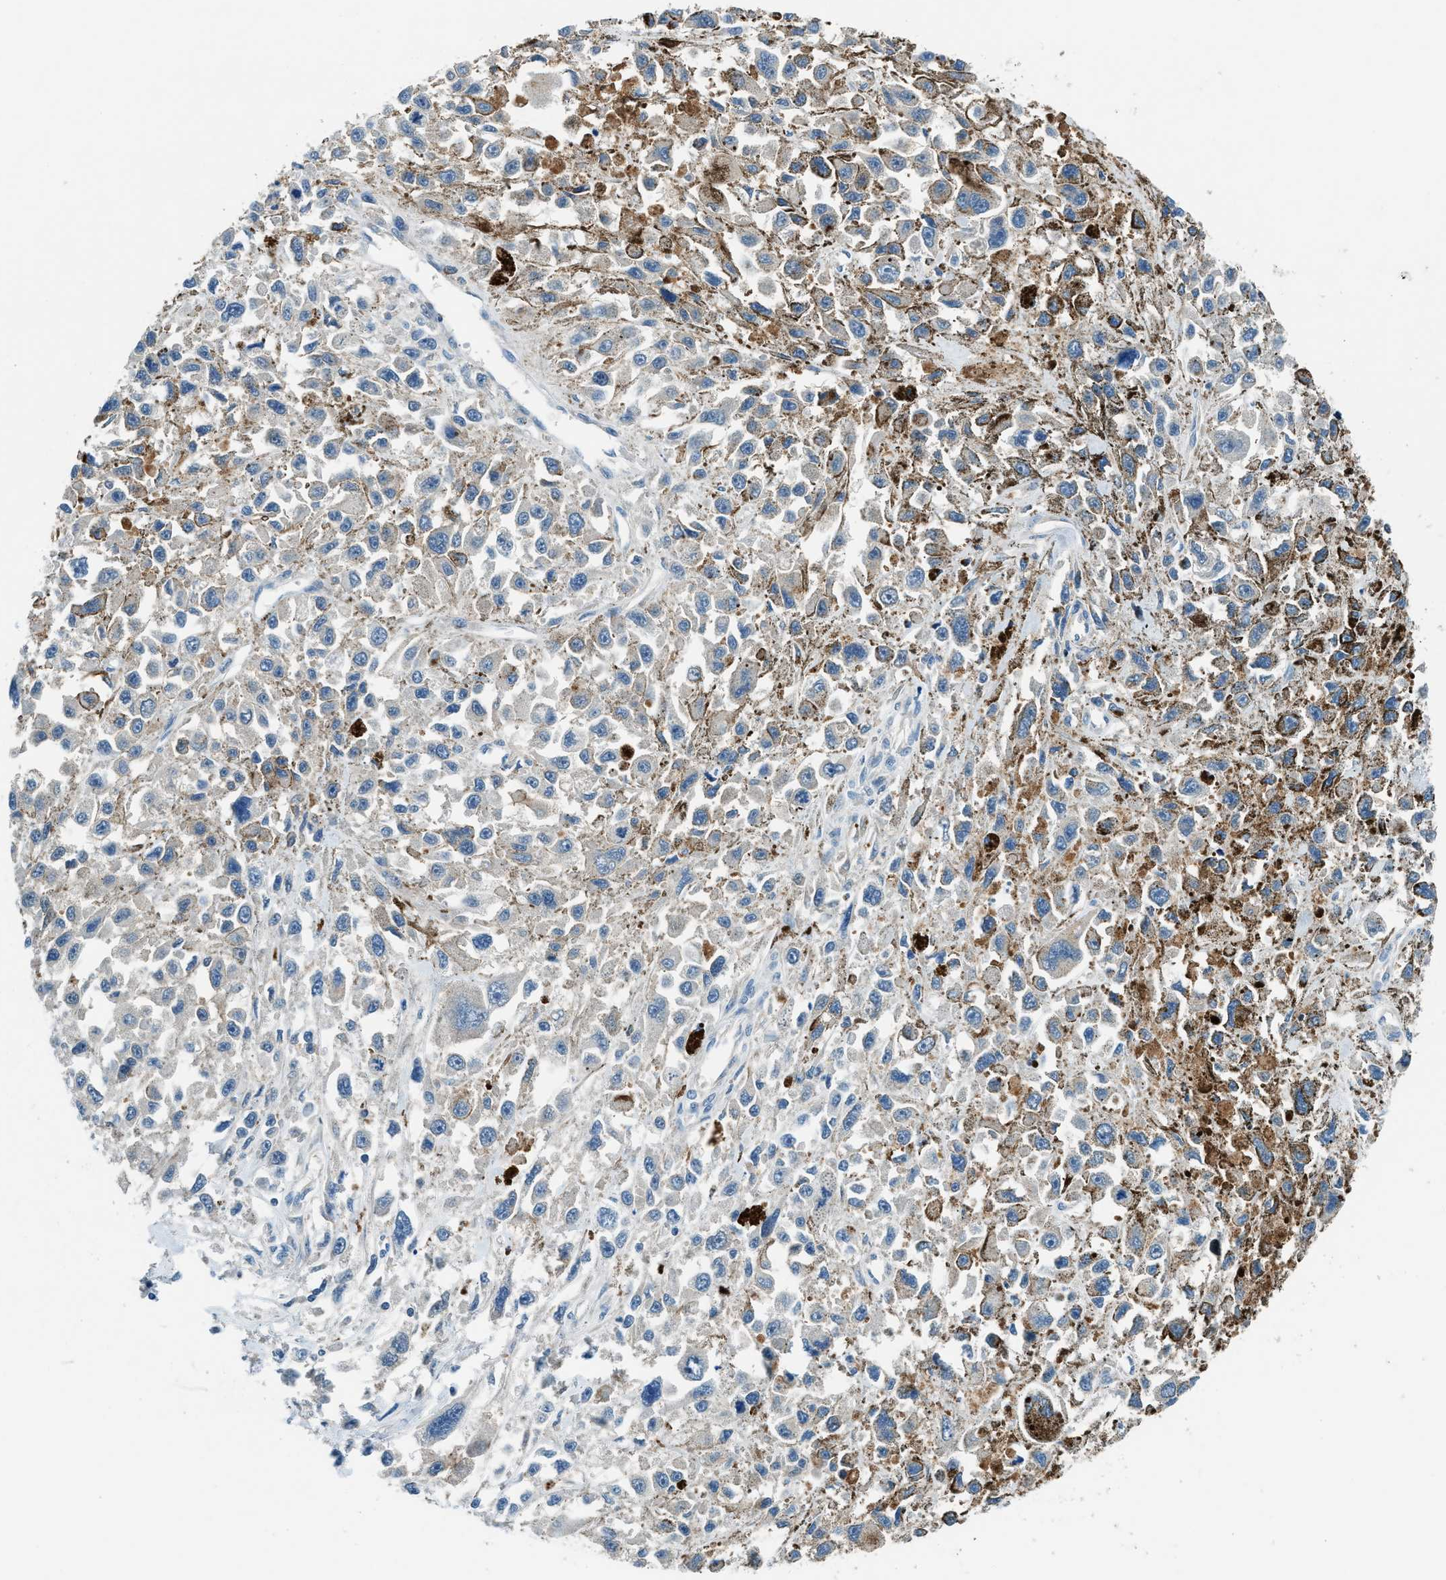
{"staining": {"intensity": "weak", "quantity": "<25%", "location": "cytoplasmic/membranous"}, "tissue": "melanoma", "cell_type": "Tumor cells", "image_type": "cancer", "snomed": [{"axis": "morphology", "description": "Malignant melanoma, Metastatic site"}, {"axis": "topography", "description": "Lymph node"}], "caption": "Immunohistochemical staining of human malignant melanoma (metastatic site) shows no significant positivity in tumor cells.", "gene": "ACP1", "patient": {"sex": "male", "age": 59}}